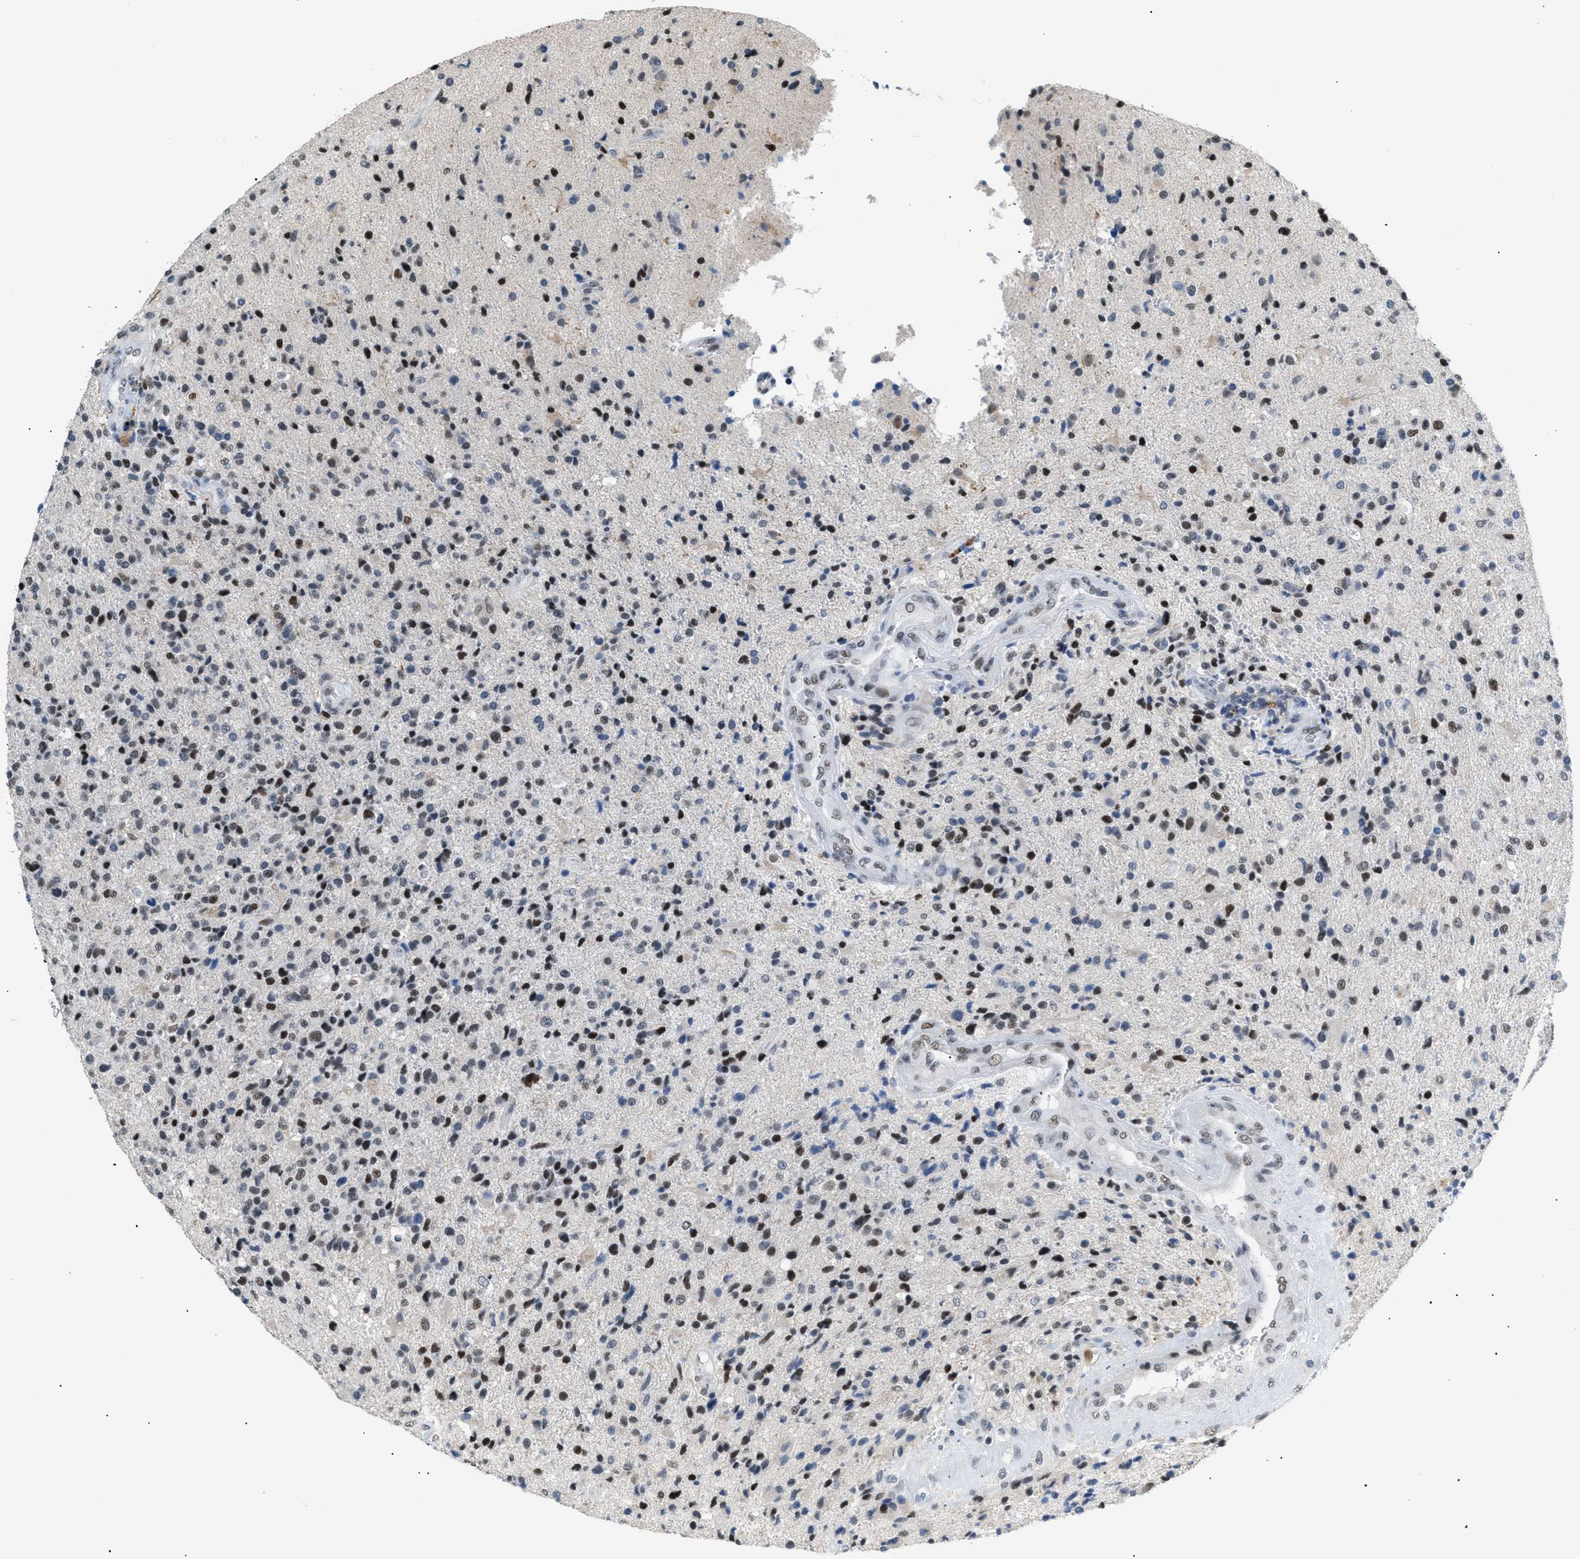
{"staining": {"intensity": "moderate", "quantity": "25%-75%", "location": "nuclear"}, "tissue": "glioma", "cell_type": "Tumor cells", "image_type": "cancer", "snomed": [{"axis": "morphology", "description": "Glioma, malignant, High grade"}, {"axis": "topography", "description": "Brain"}], "caption": "Glioma stained for a protein (brown) demonstrates moderate nuclear positive positivity in approximately 25%-75% of tumor cells.", "gene": "KCNC3", "patient": {"sex": "male", "age": 72}}